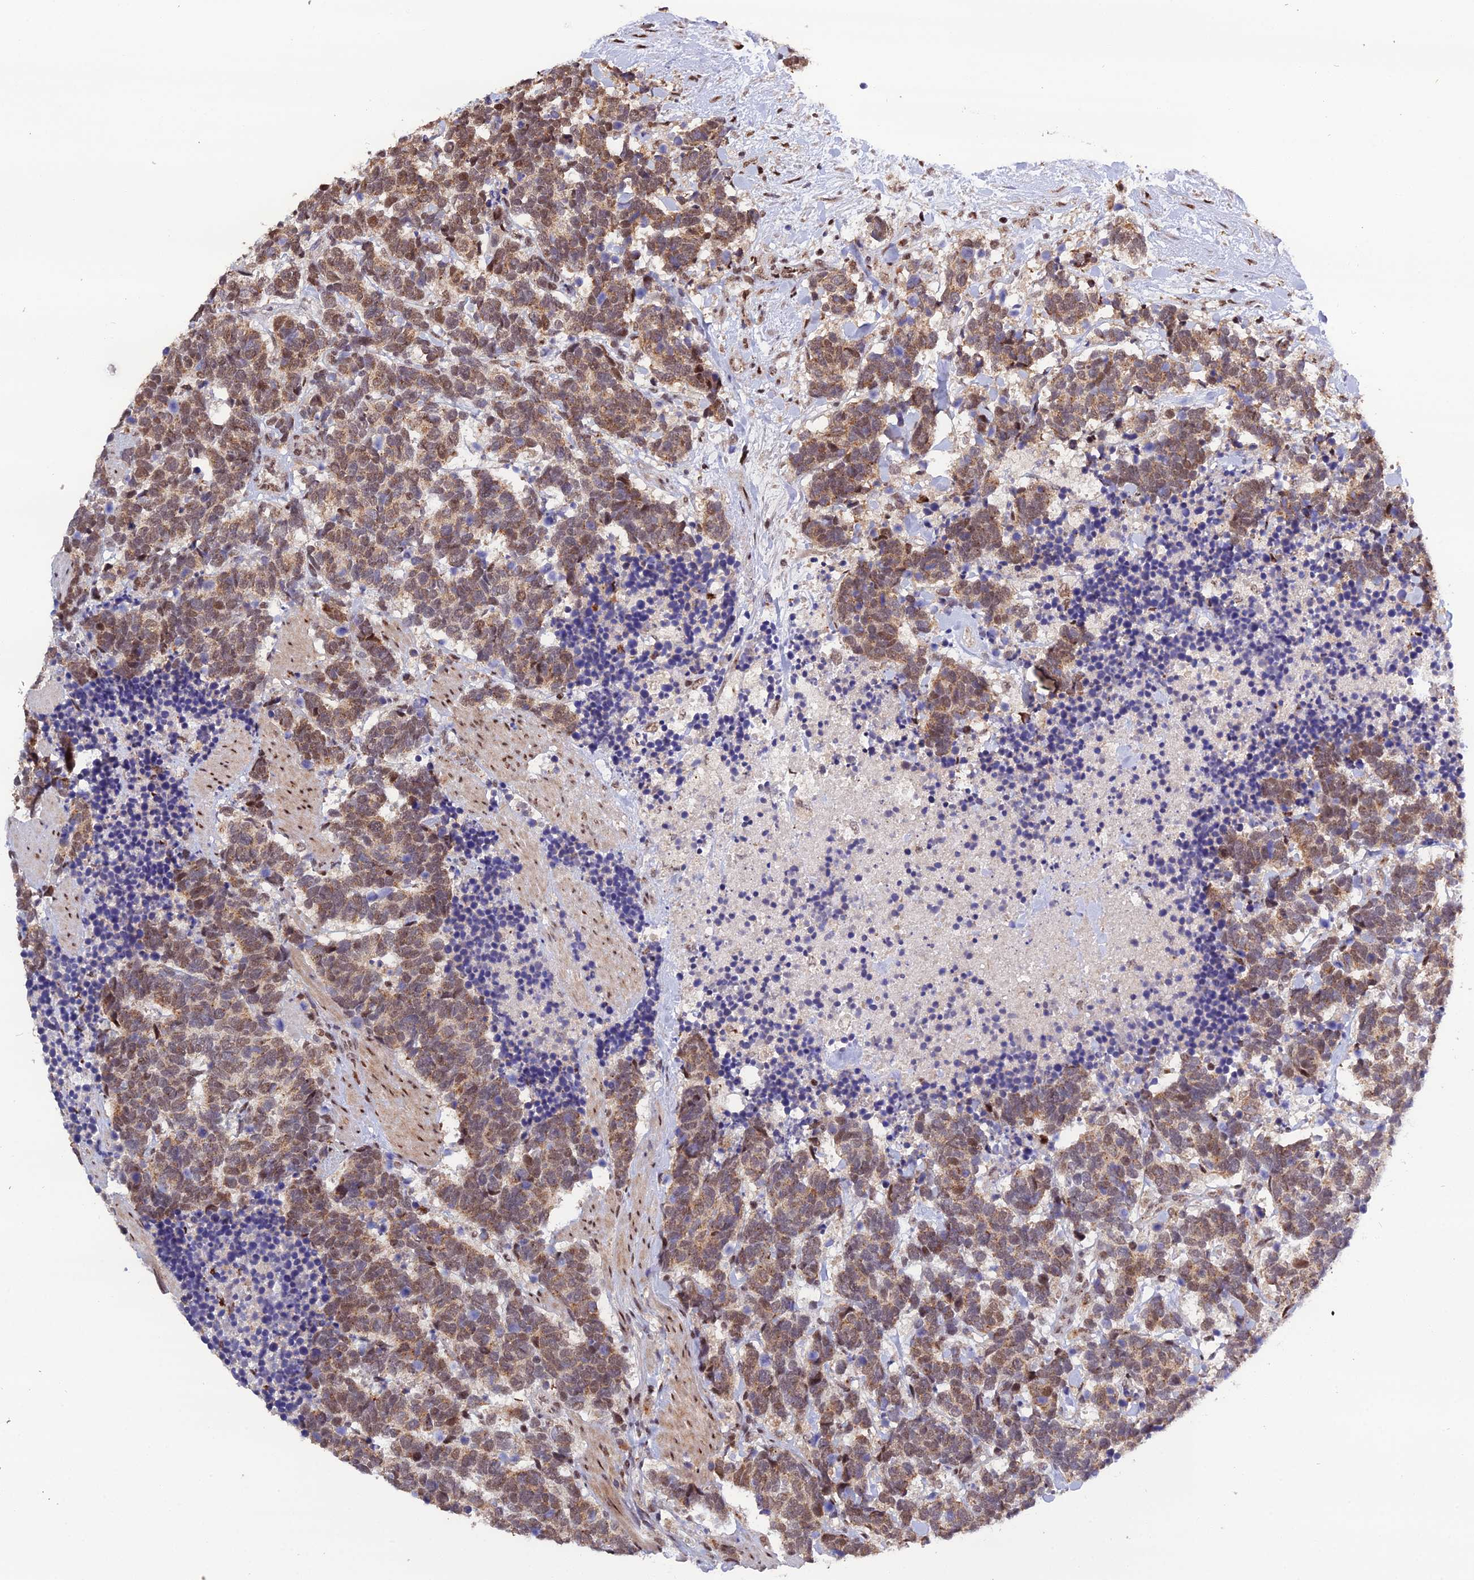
{"staining": {"intensity": "moderate", "quantity": ">75%", "location": "cytoplasmic/membranous,nuclear"}, "tissue": "carcinoid", "cell_type": "Tumor cells", "image_type": "cancer", "snomed": [{"axis": "morphology", "description": "Carcinoma, NOS"}, {"axis": "morphology", "description": "Carcinoid, malignant, NOS"}, {"axis": "topography", "description": "Prostate"}], "caption": "Carcinoid stained for a protein shows moderate cytoplasmic/membranous and nuclear positivity in tumor cells. Using DAB (3,3'-diaminobenzidine) (brown) and hematoxylin (blue) stains, captured at high magnification using brightfield microscopy.", "gene": "ARL2", "patient": {"sex": "male", "age": 57}}